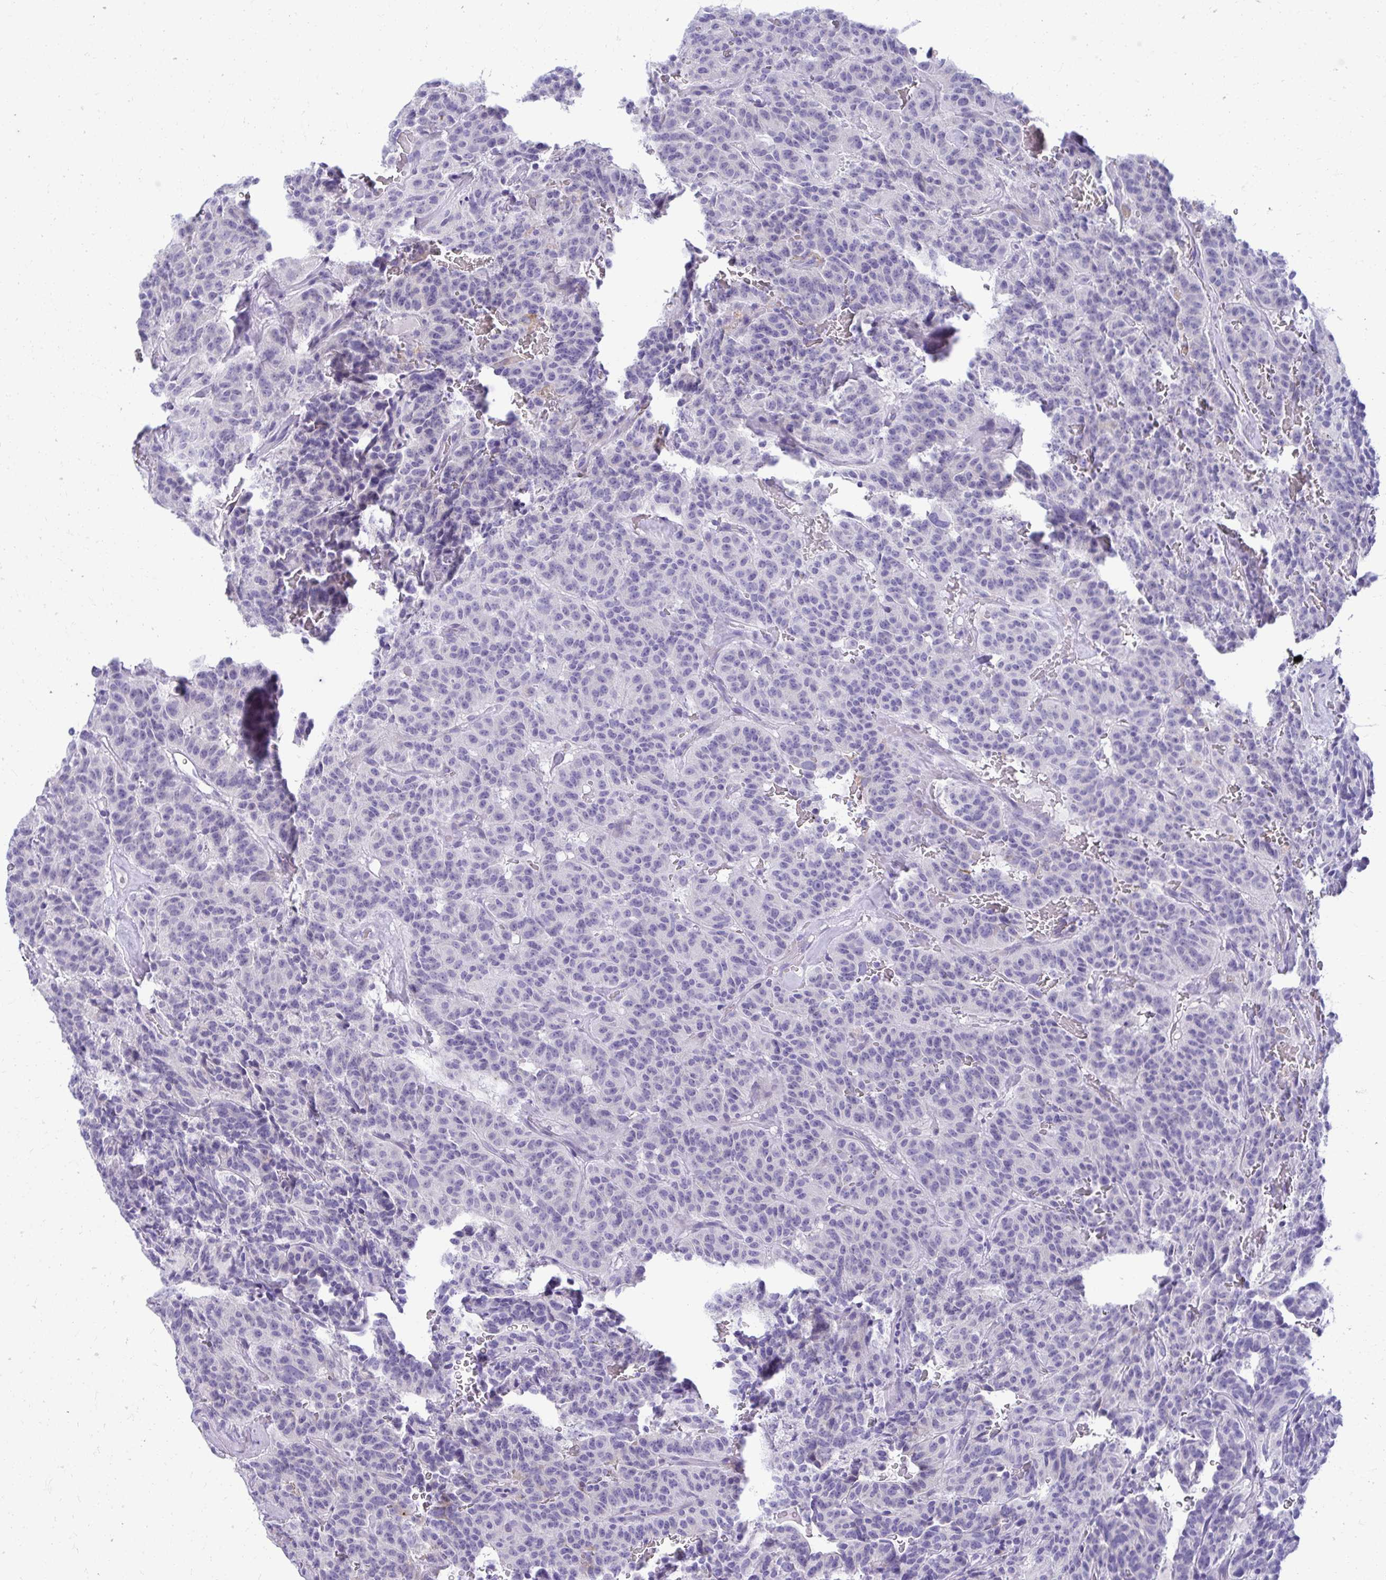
{"staining": {"intensity": "negative", "quantity": "none", "location": "none"}, "tissue": "carcinoid", "cell_type": "Tumor cells", "image_type": "cancer", "snomed": [{"axis": "morphology", "description": "Carcinoid, malignant, NOS"}, {"axis": "topography", "description": "Lung"}], "caption": "Immunohistochemical staining of human carcinoid displays no significant expression in tumor cells.", "gene": "AIG1", "patient": {"sex": "female", "age": 61}}